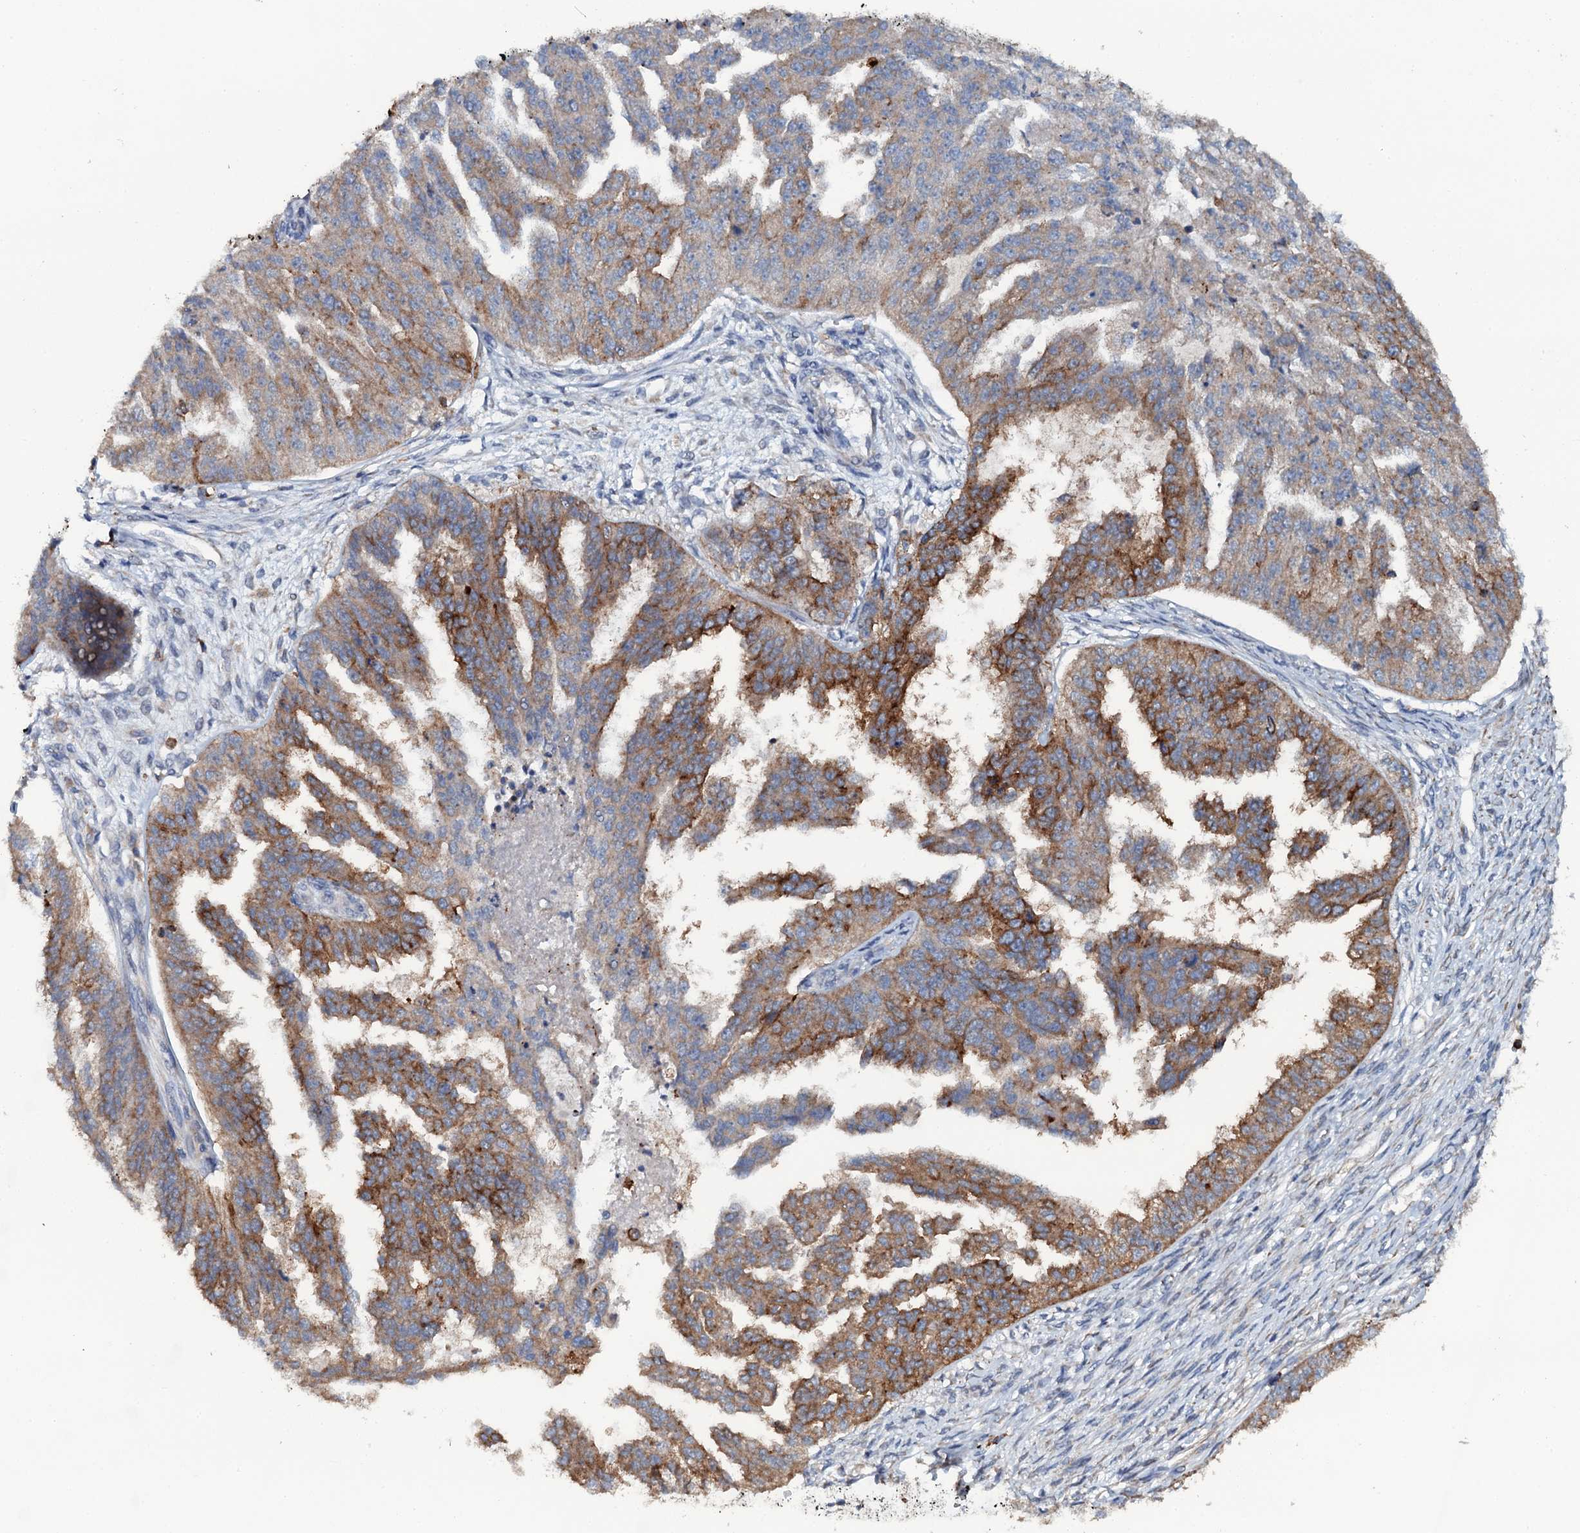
{"staining": {"intensity": "moderate", "quantity": ">75%", "location": "cytoplasmic/membranous"}, "tissue": "ovarian cancer", "cell_type": "Tumor cells", "image_type": "cancer", "snomed": [{"axis": "morphology", "description": "Cystadenocarcinoma, serous, NOS"}, {"axis": "topography", "description": "Ovary"}], "caption": "Serous cystadenocarcinoma (ovarian) tissue demonstrates moderate cytoplasmic/membranous staining in about >75% of tumor cells The protein of interest is stained brown, and the nuclei are stained in blue (DAB (3,3'-diaminobenzidine) IHC with brightfield microscopy, high magnification).", "gene": "VAMP8", "patient": {"sex": "female", "age": 58}}